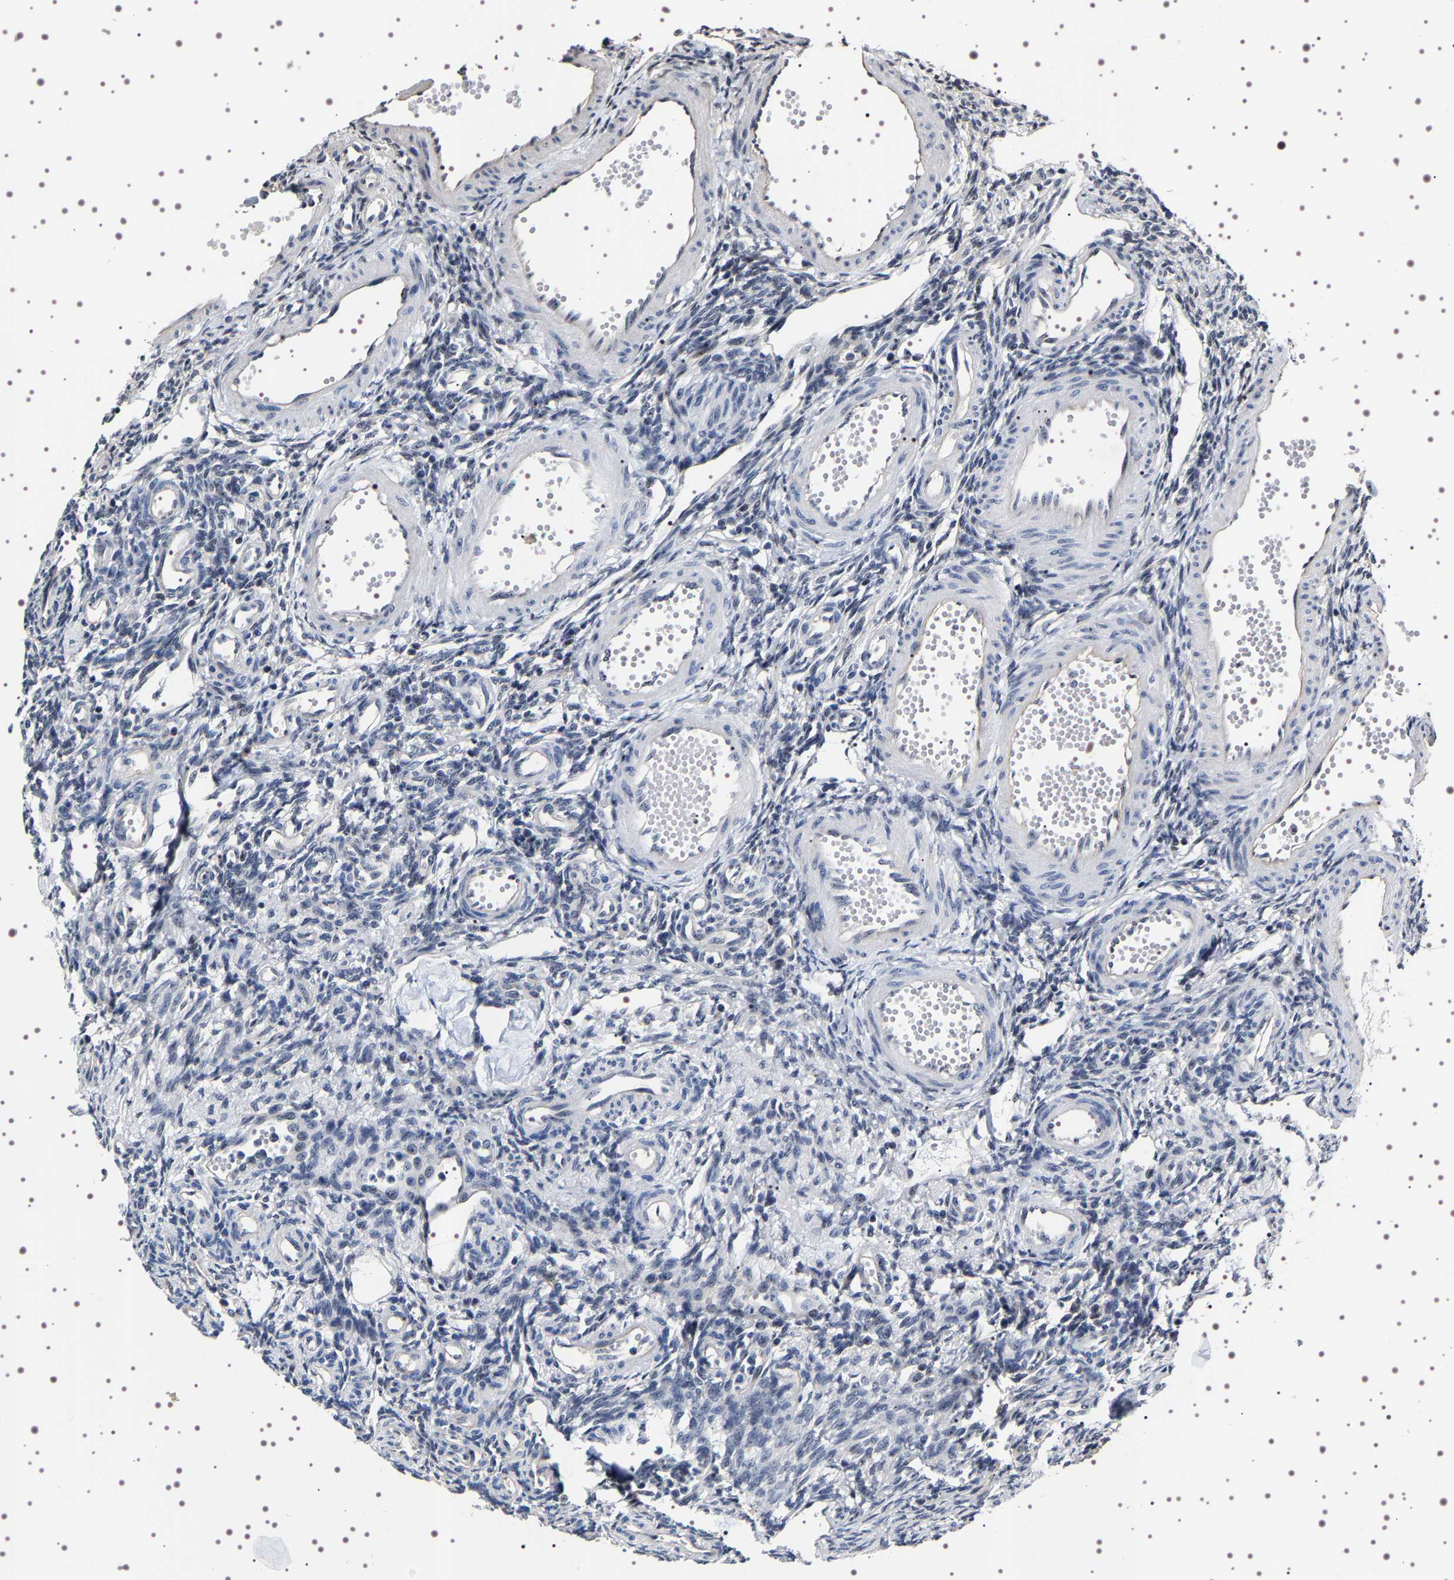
{"staining": {"intensity": "weak", "quantity": "25%-75%", "location": "nuclear"}, "tissue": "ovary", "cell_type": "Ovarian stroma cells", "image_type": "normal", "snomed": [{"axis": "morphology", "description": "Normal tissue, NOS"}, {"axis": "topography", "description": "Ovary"}], "caption": "An image showing weak nuclear staining in approximately 25%-75% of ovarian stroma cells in benign ovary, as visualized by brown immunohistochemical staining.", "gene": "GNL3", "patient": {"sex": "female", "age": 33}}